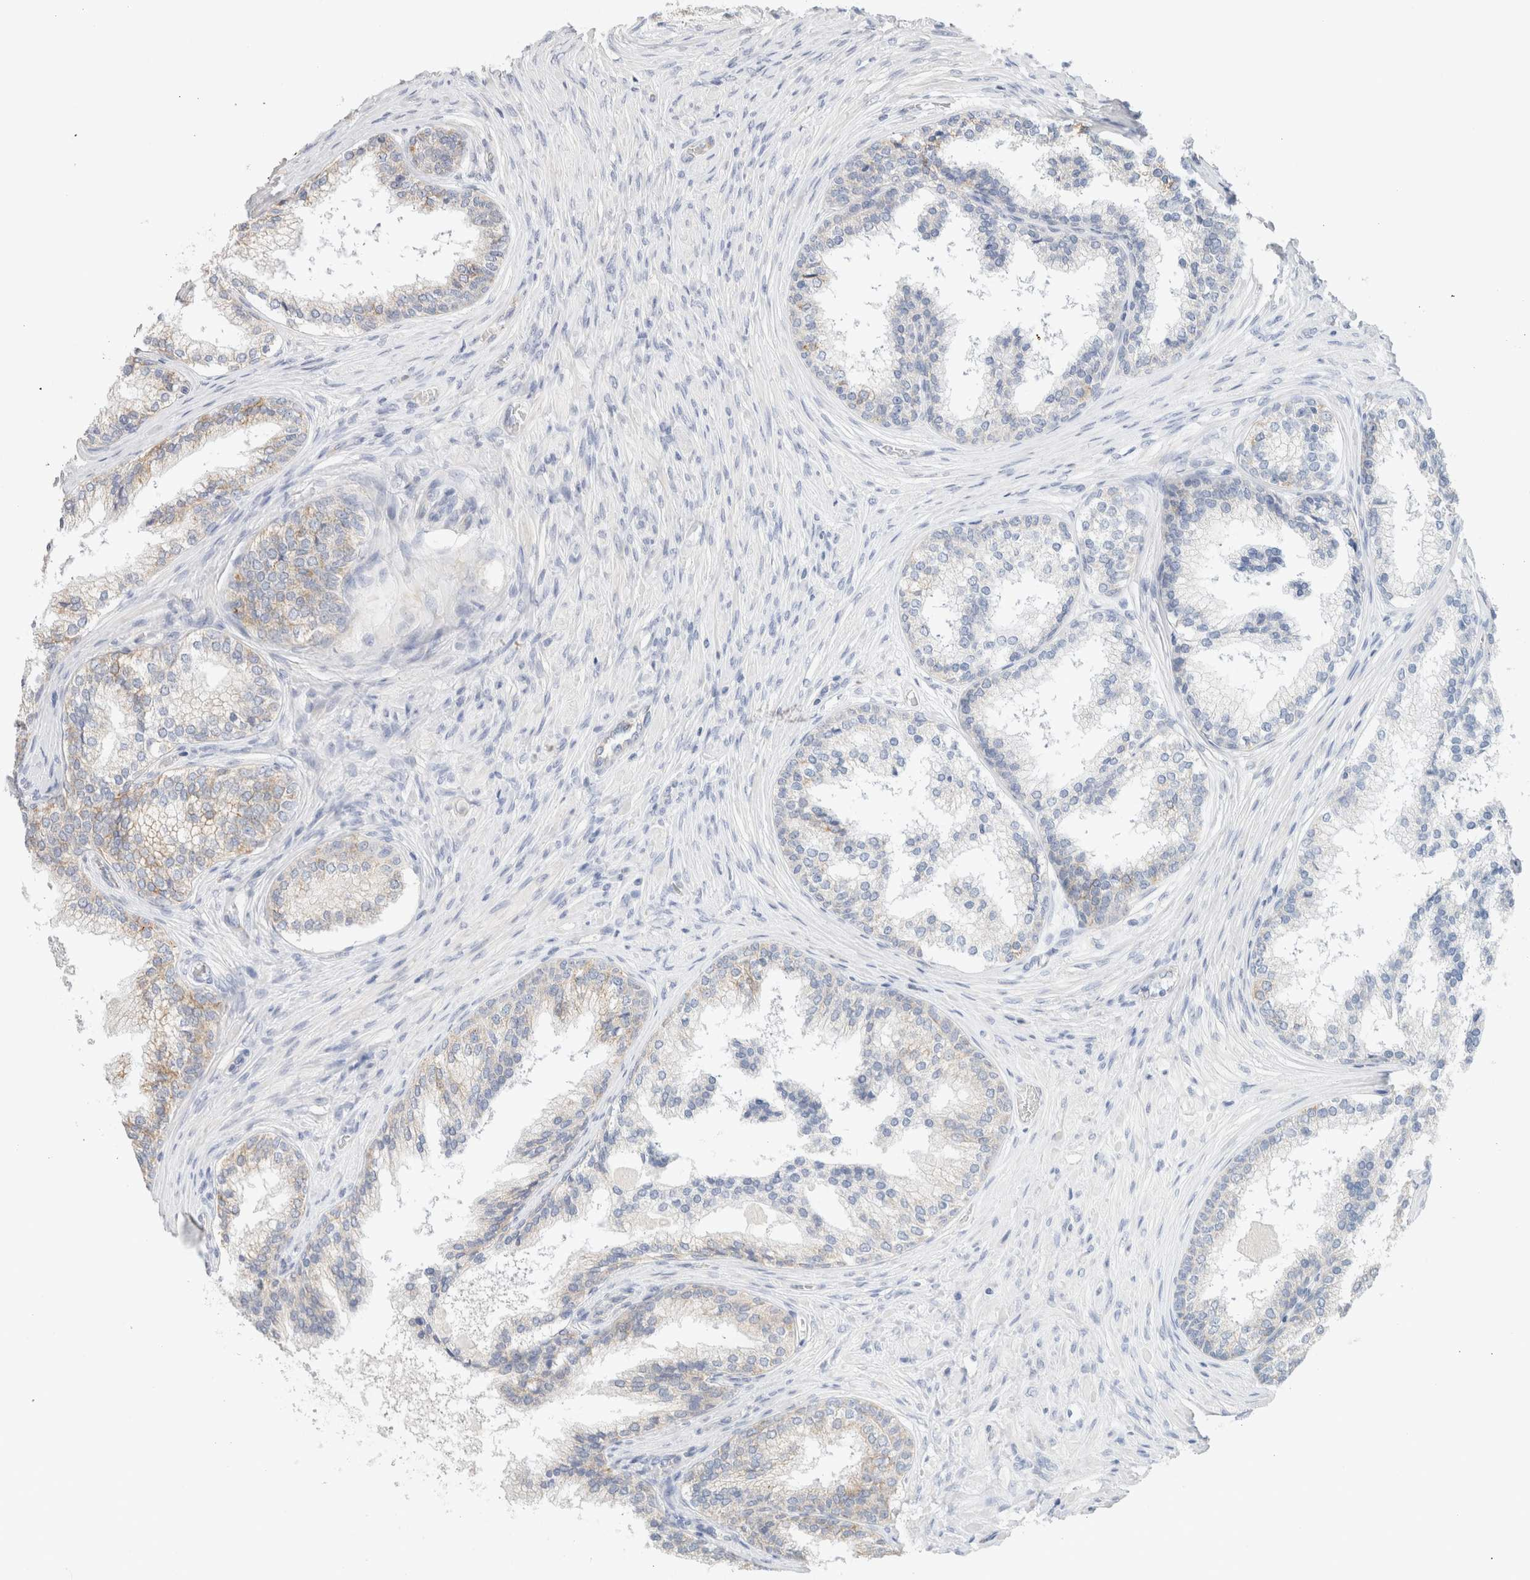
{"staining": {"intensity": "weak", "quantity": "25%-75%", "location": "cytoplasmic/membranous"}, "tissue": "prostate cancer", "cell_type": "Tumor cells", "image_type": "cancer", "snomed": [{"axis": "morphology", "description": "Adenocarcinoma, High grade"}, {"axis": "topography", "description": "Prostate"}], "caption": "Immunohistochemistry (DAB (3,3'-diaminobenzidine)) staining of human prostate cancer (high-grade adenocarcinoma) reveals weak cytoplasmic/membranous protein positivity in approximately 25%-75% of tumor cells.", "gene": "CA13", "patient": {"sex": "male", "age": 56}}